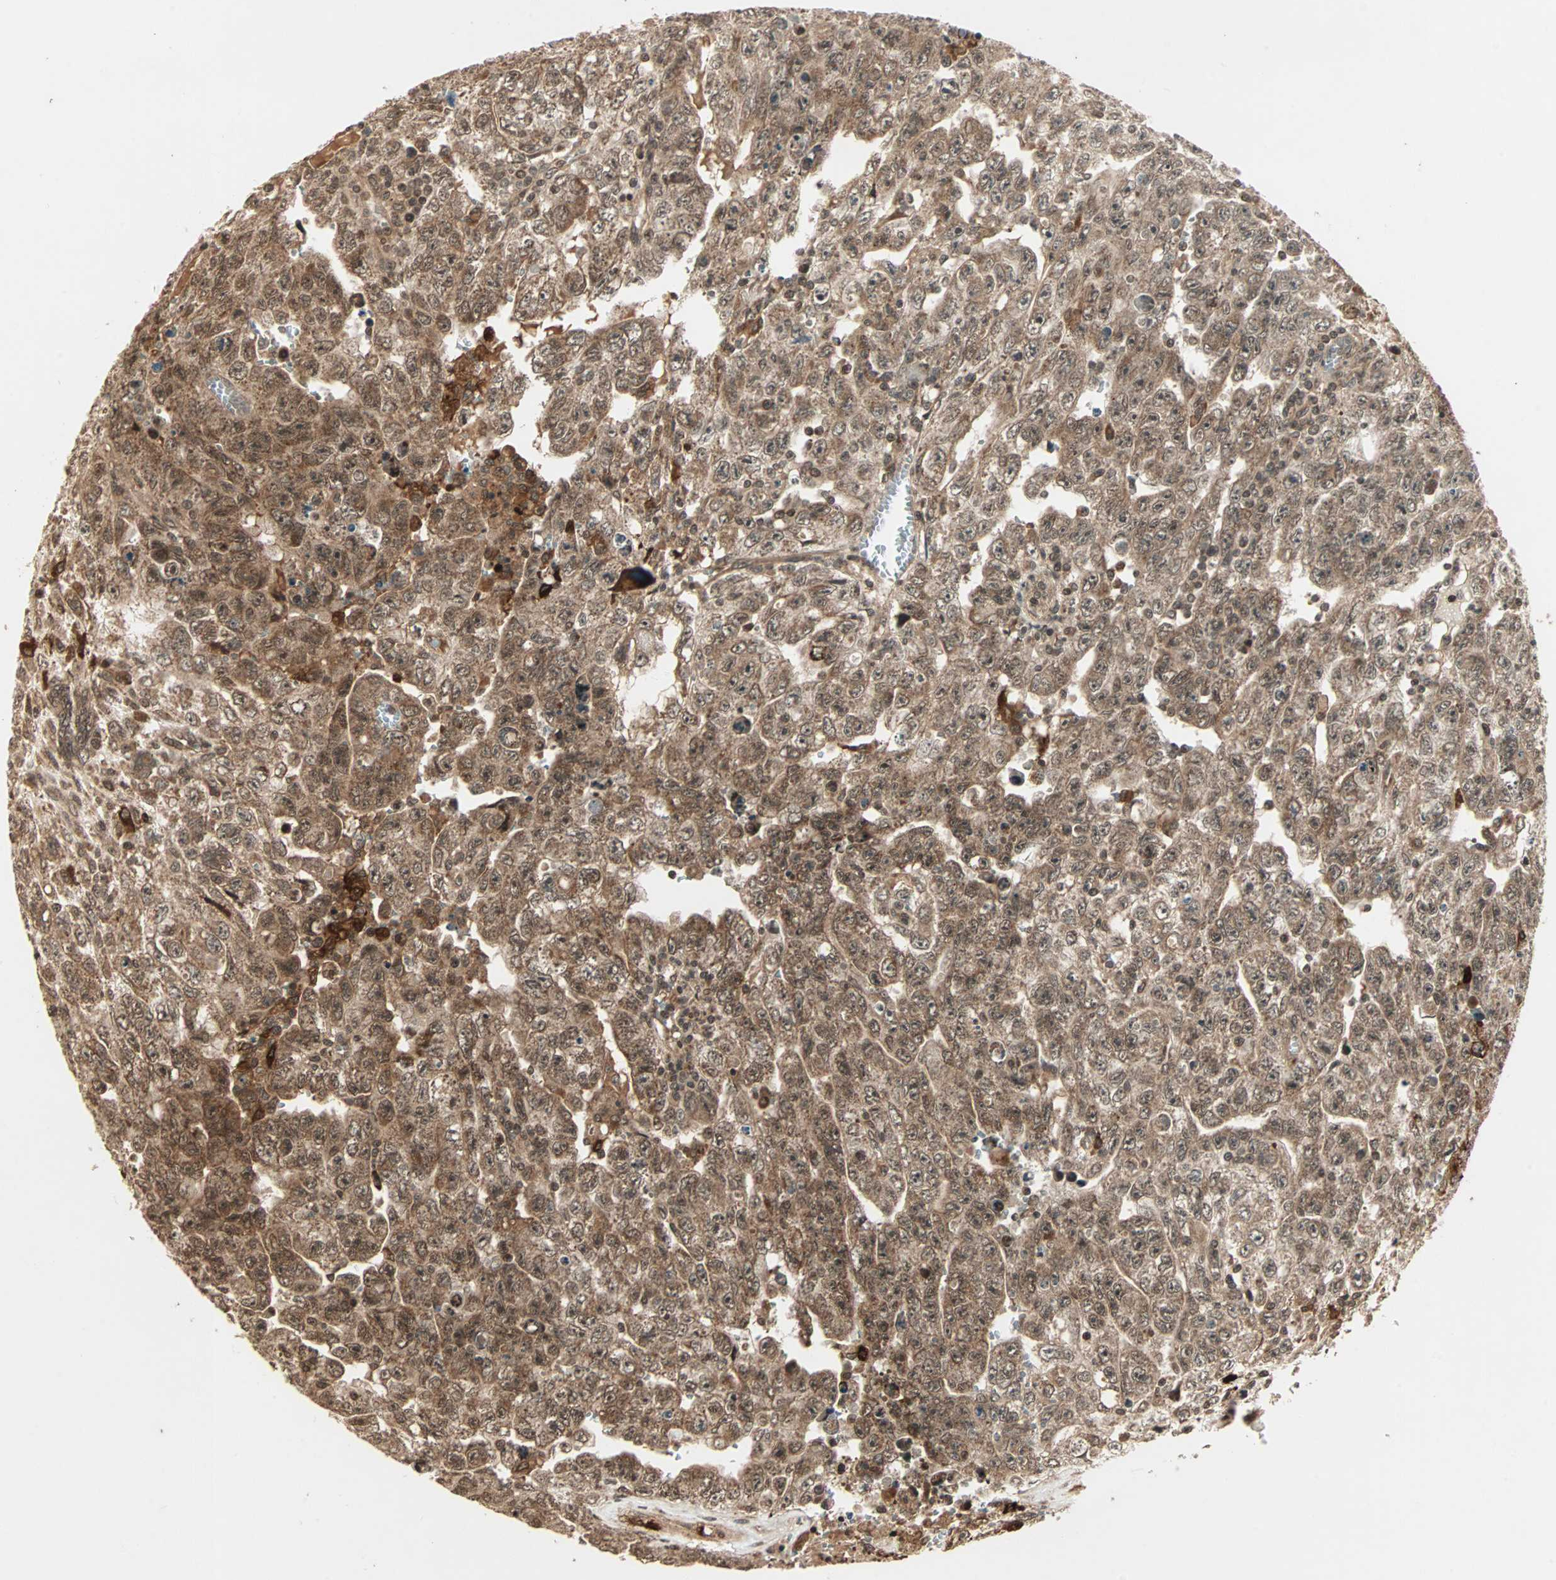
{"staining": {"intensity": "moderate", "quantity": ">75%", "location": "cytoplasmic/membranous"}, "tissue": "testis cancer", "cell_type": "Tumor cells", "image_type": "cancer", "snomed": [{"axis": "morphology", "description": "Carcinoma, Embryonal, NOS"}, {"axis": "topography", "description": "Testis"}], "caption": "The immunohistochemical stain shows moderate cytoplasmic/membranous staining in tumor cells of testis cancer tissue.", "gene": "RFFL", "patient": {"sex": "male", "age": 28}}